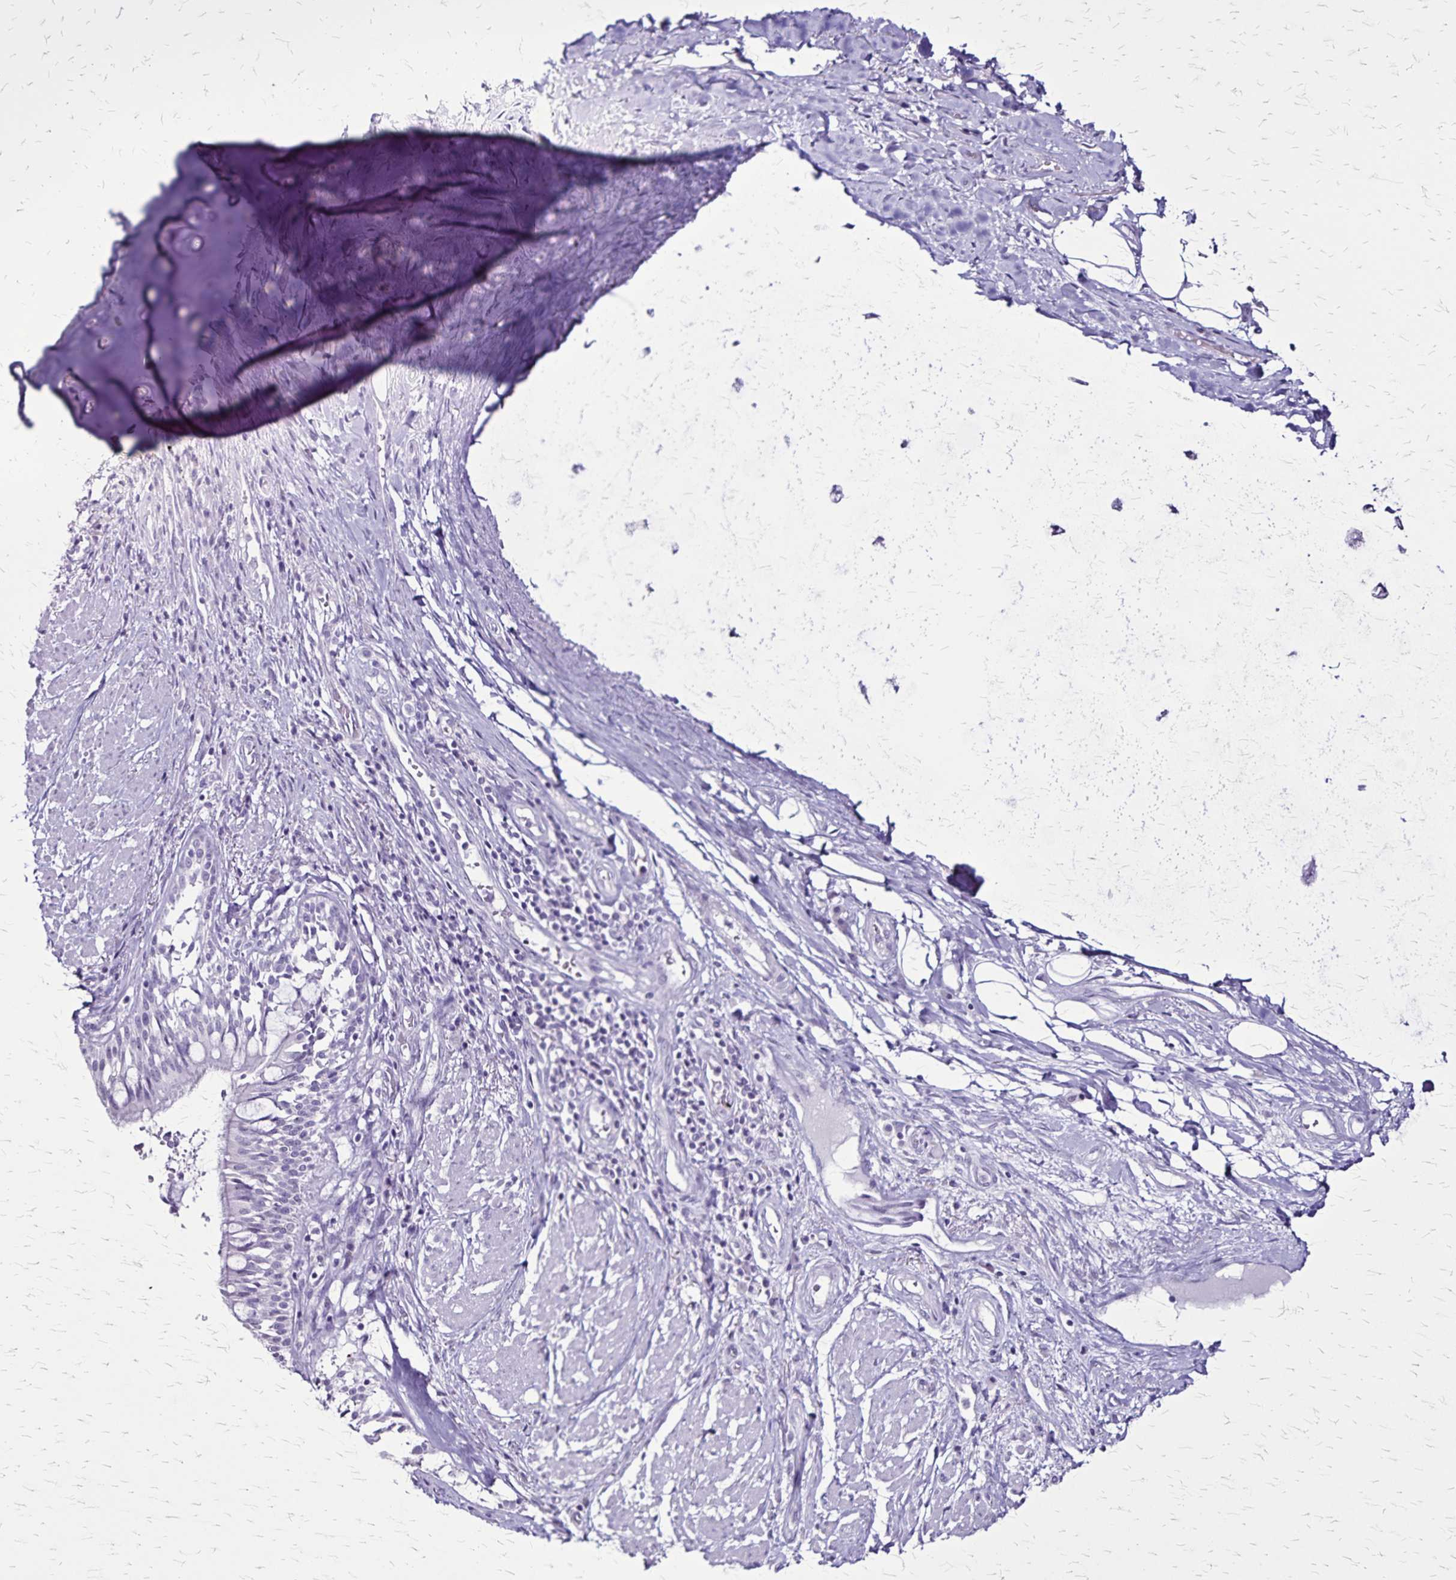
{"staining": {"intensity": "negative", "quantity": "none", "location": "none"}, "tissue": "adipose tissue", "cell_type": "Adipocytes", "image_type": "normal", "snomed": [{"axis": "morphology", "description": "Normal tissue, NOS"}, {"axis": "topography", "description": "Cartilage tissue"}, {"axis": "topography", "description": "Bronchus"}], "caption": "The micrograph displays no significant staining in adipocytes of adipose tissue.", "gene": "KRT2", "patient": {"sex": "male", "age": 64}}